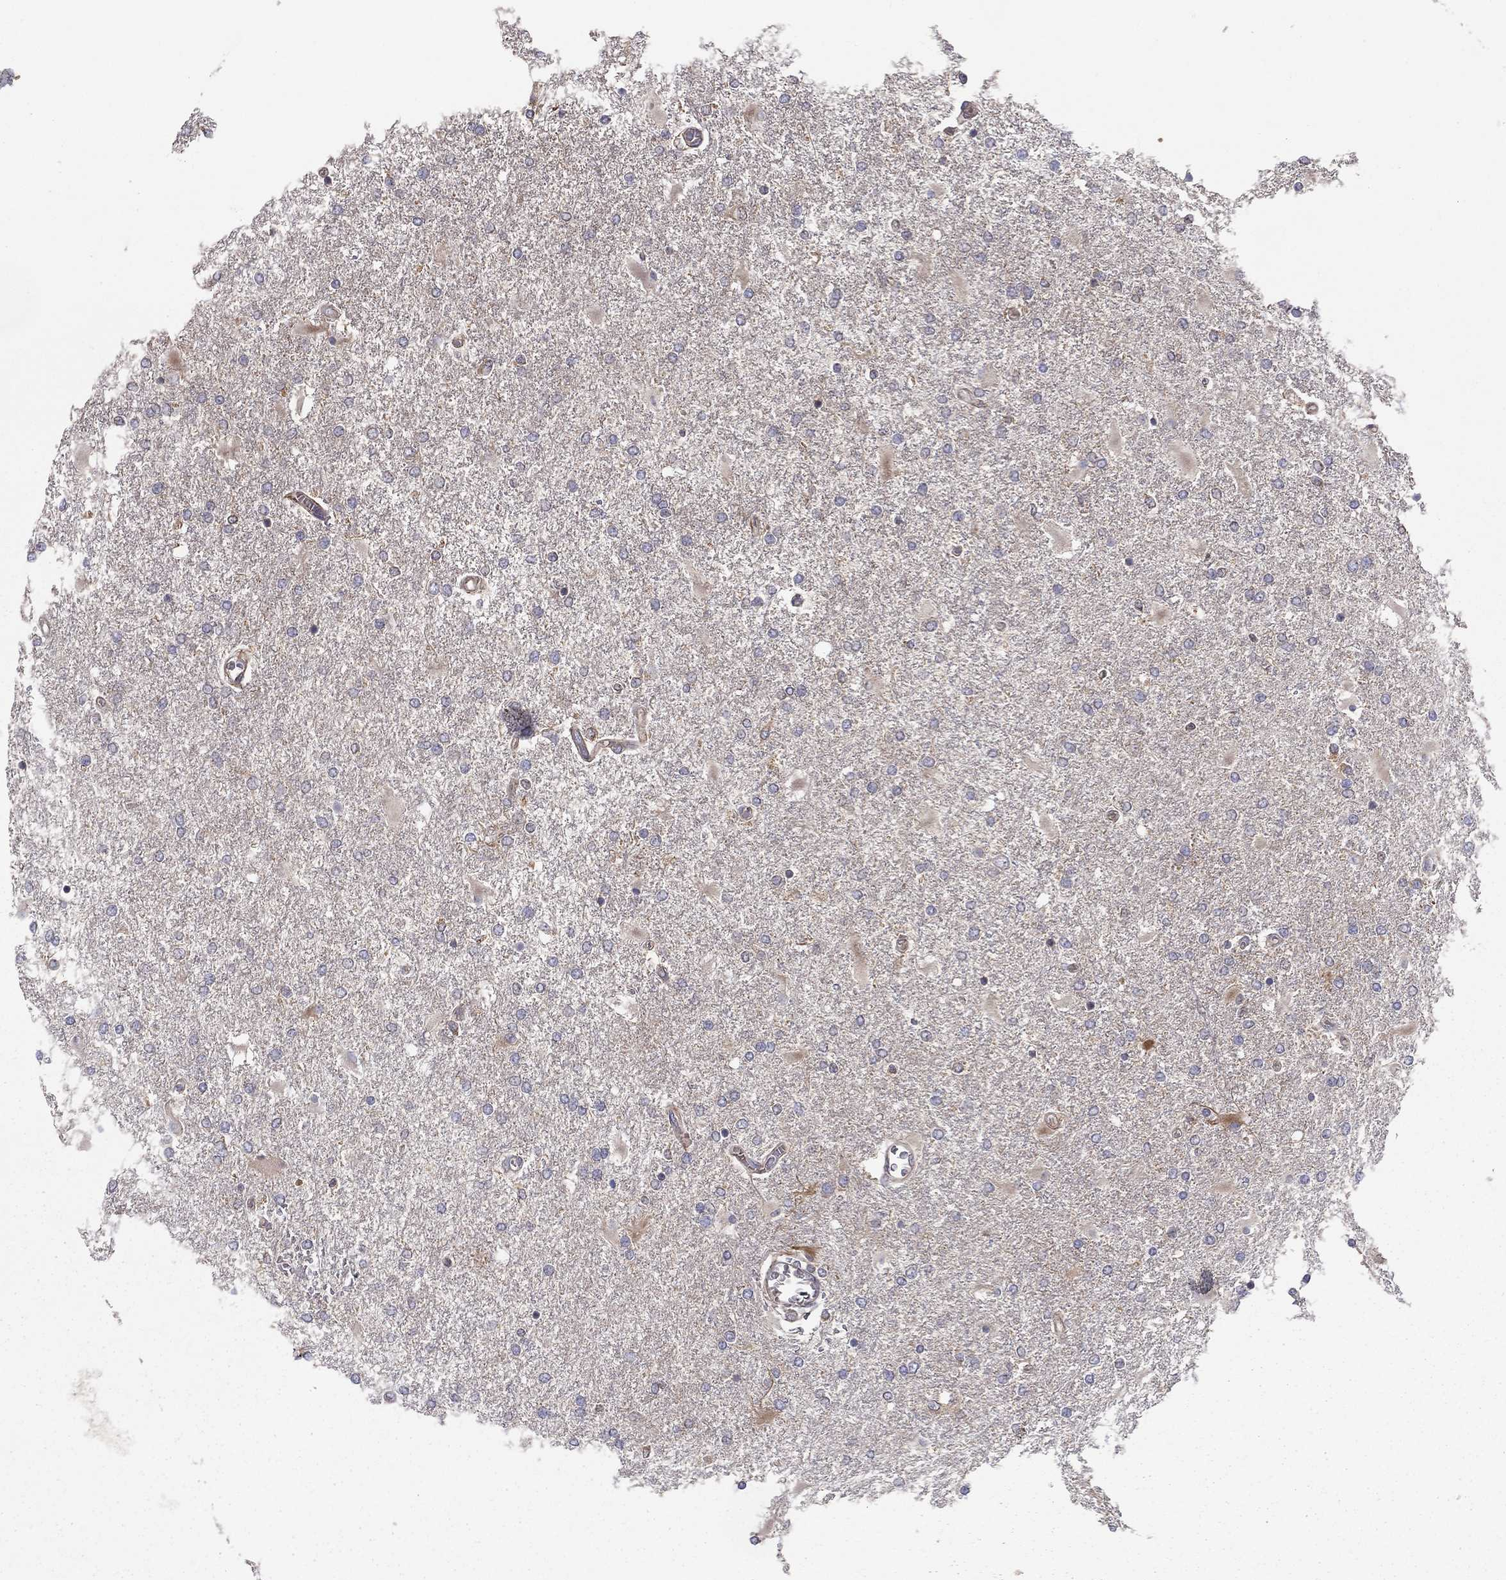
{"staining": {"intensity": "negative", "quantity": "none", "location": "none"}, "tissue": "glioma", "cell_type": "Tumor cells", "image_type": "cancer", "snomed": [{"axis": "morphology", "description": "Glioma, malignant, High grade"}, {"axis": "topography", "description": "Cerebral cortex"}], "caption": "The immunohistochemistry image has no significant staining in tumor cells of malignant high-grade glioma tissue.", "gene": "RNF123", "patient": {"sex": "male", "age": 79}}